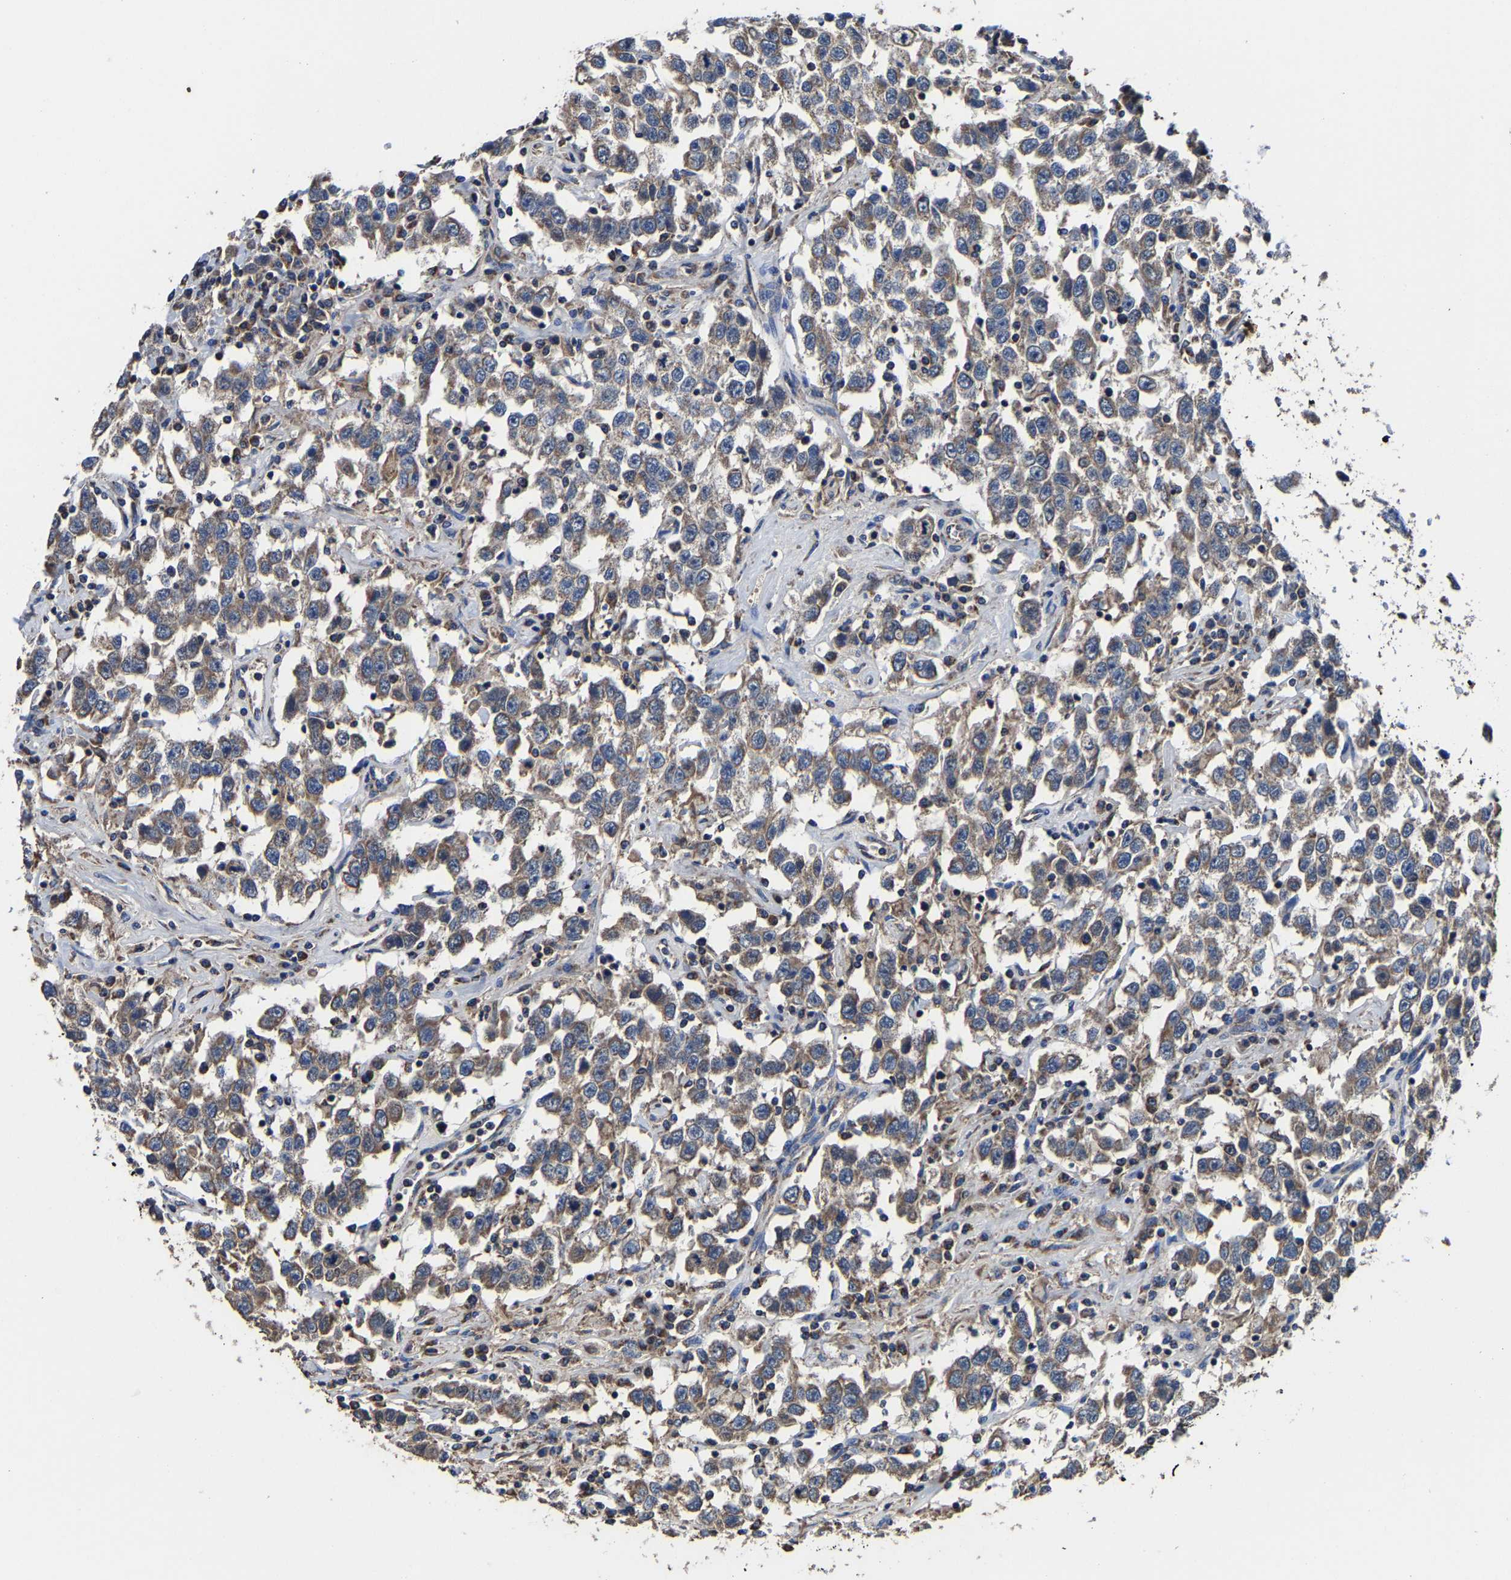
{"staining": {"intensity": "moderate", "quantity": ">75%", "location": "cytoplasmic/membranous"}, "tissue": "testis cancer", "cell_type": "Tumor cells", "image_type": "cancer", "snomed": [{"axis": "morphology", "description": "Seminoma, NOS"}, {"axis": "topography", "description": "Testis"}], "caption": "Brown immunohistochemical staining in human testis seminoma shows moderate cytoplasmic/membranous staining in approximately >75% of tumor cells.", "gene": "ZCCHC7", "patient": {"sex": "male", "age": 41}}